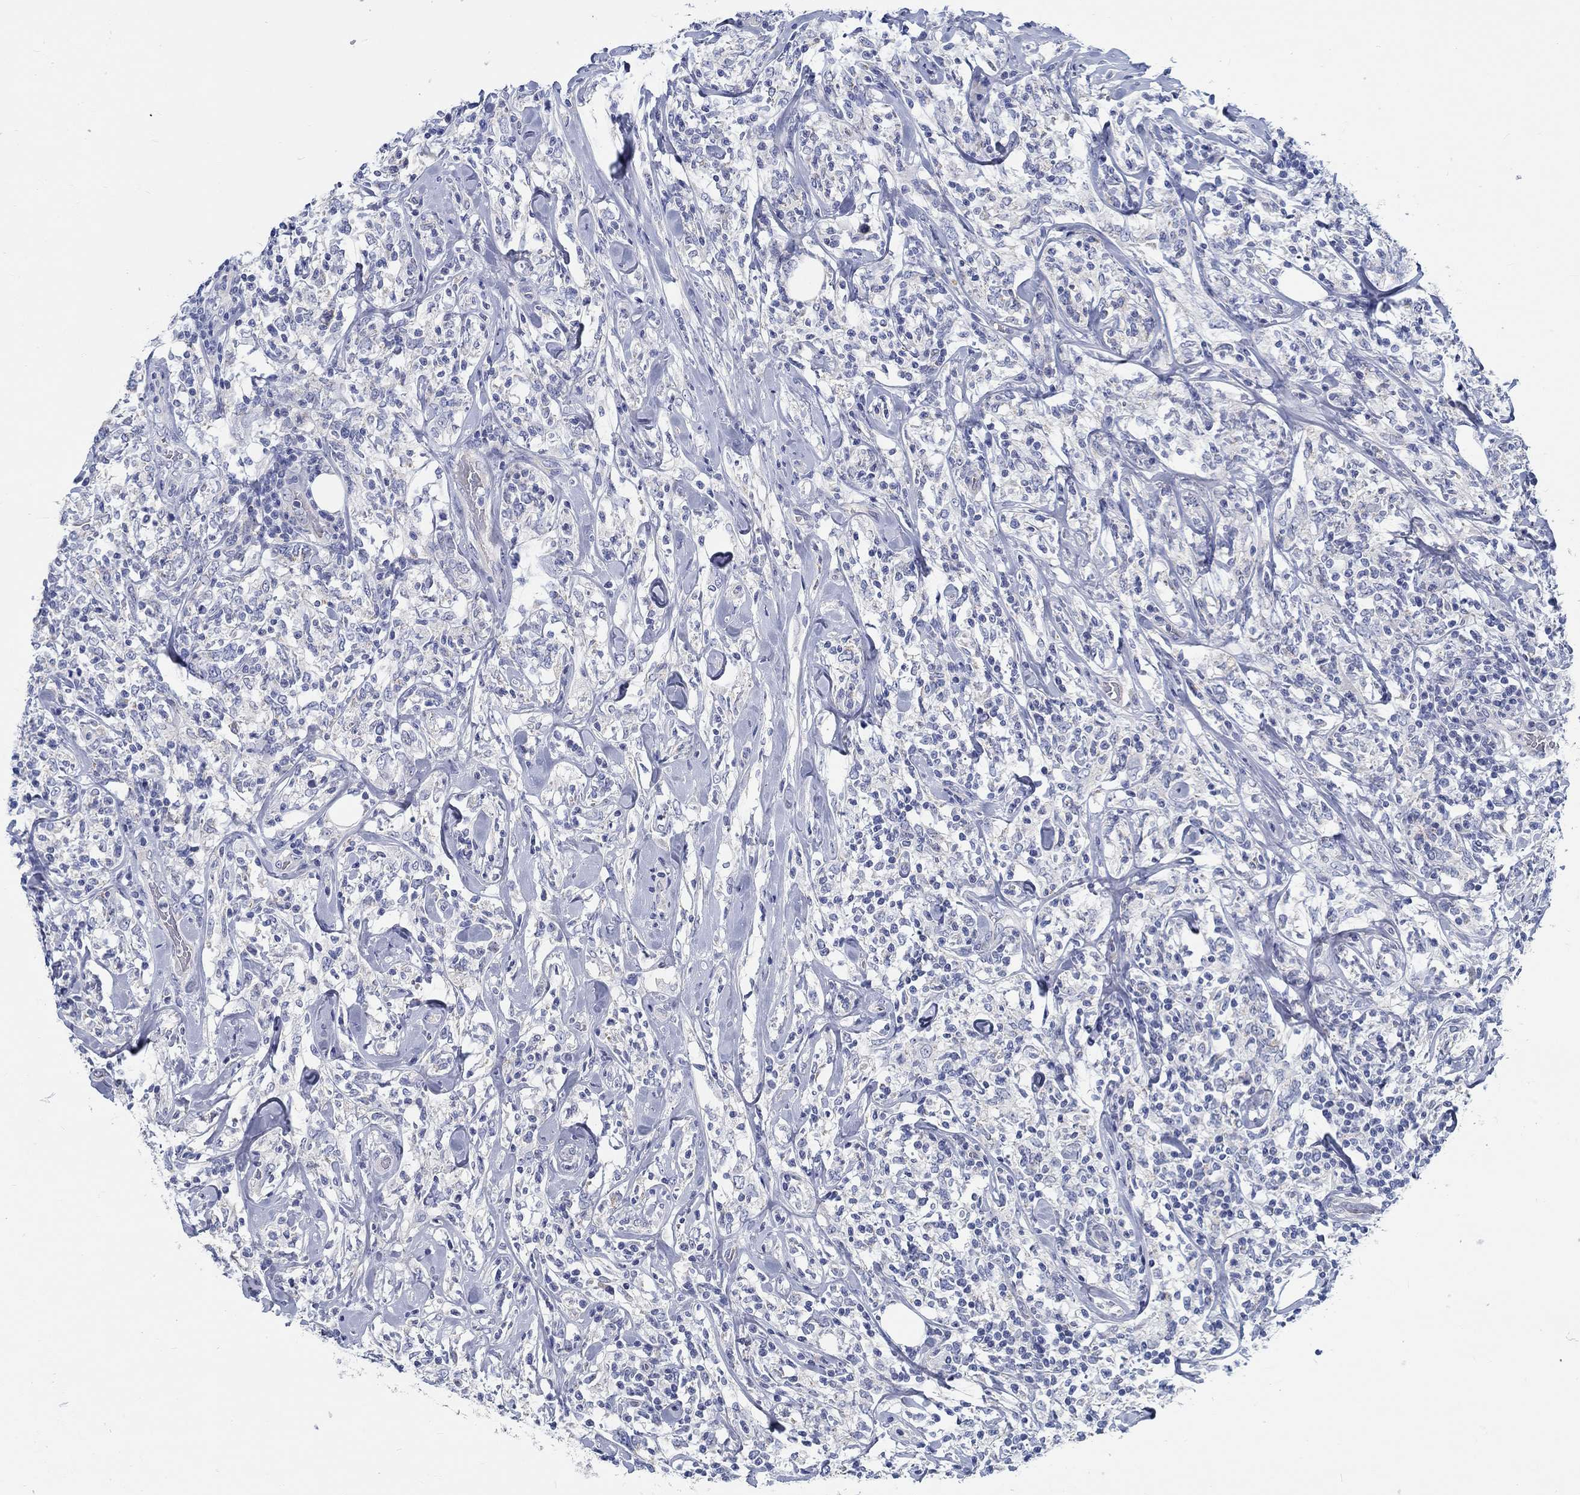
{"staining": {"intensity": "negative", "quantity": "none", "location": "none"}, "tissue": "lymphoma", "cell_type": "Tumor cells", "image_type": "cancer", "snomed": [{"axis": "morphology", "description": "Malignant lymphoma, non-Hodgkin's type, High grade"}, {"axis": "topography", "description": "Lymph node"}], "caption": "Tumor cells show no significant expression in lymphoma. (DAB (3,3'-diaminobenzidine) IHC, high magnification).", "gene": "MYBPC1", "patient": {"sex": "female", "age": 84}}